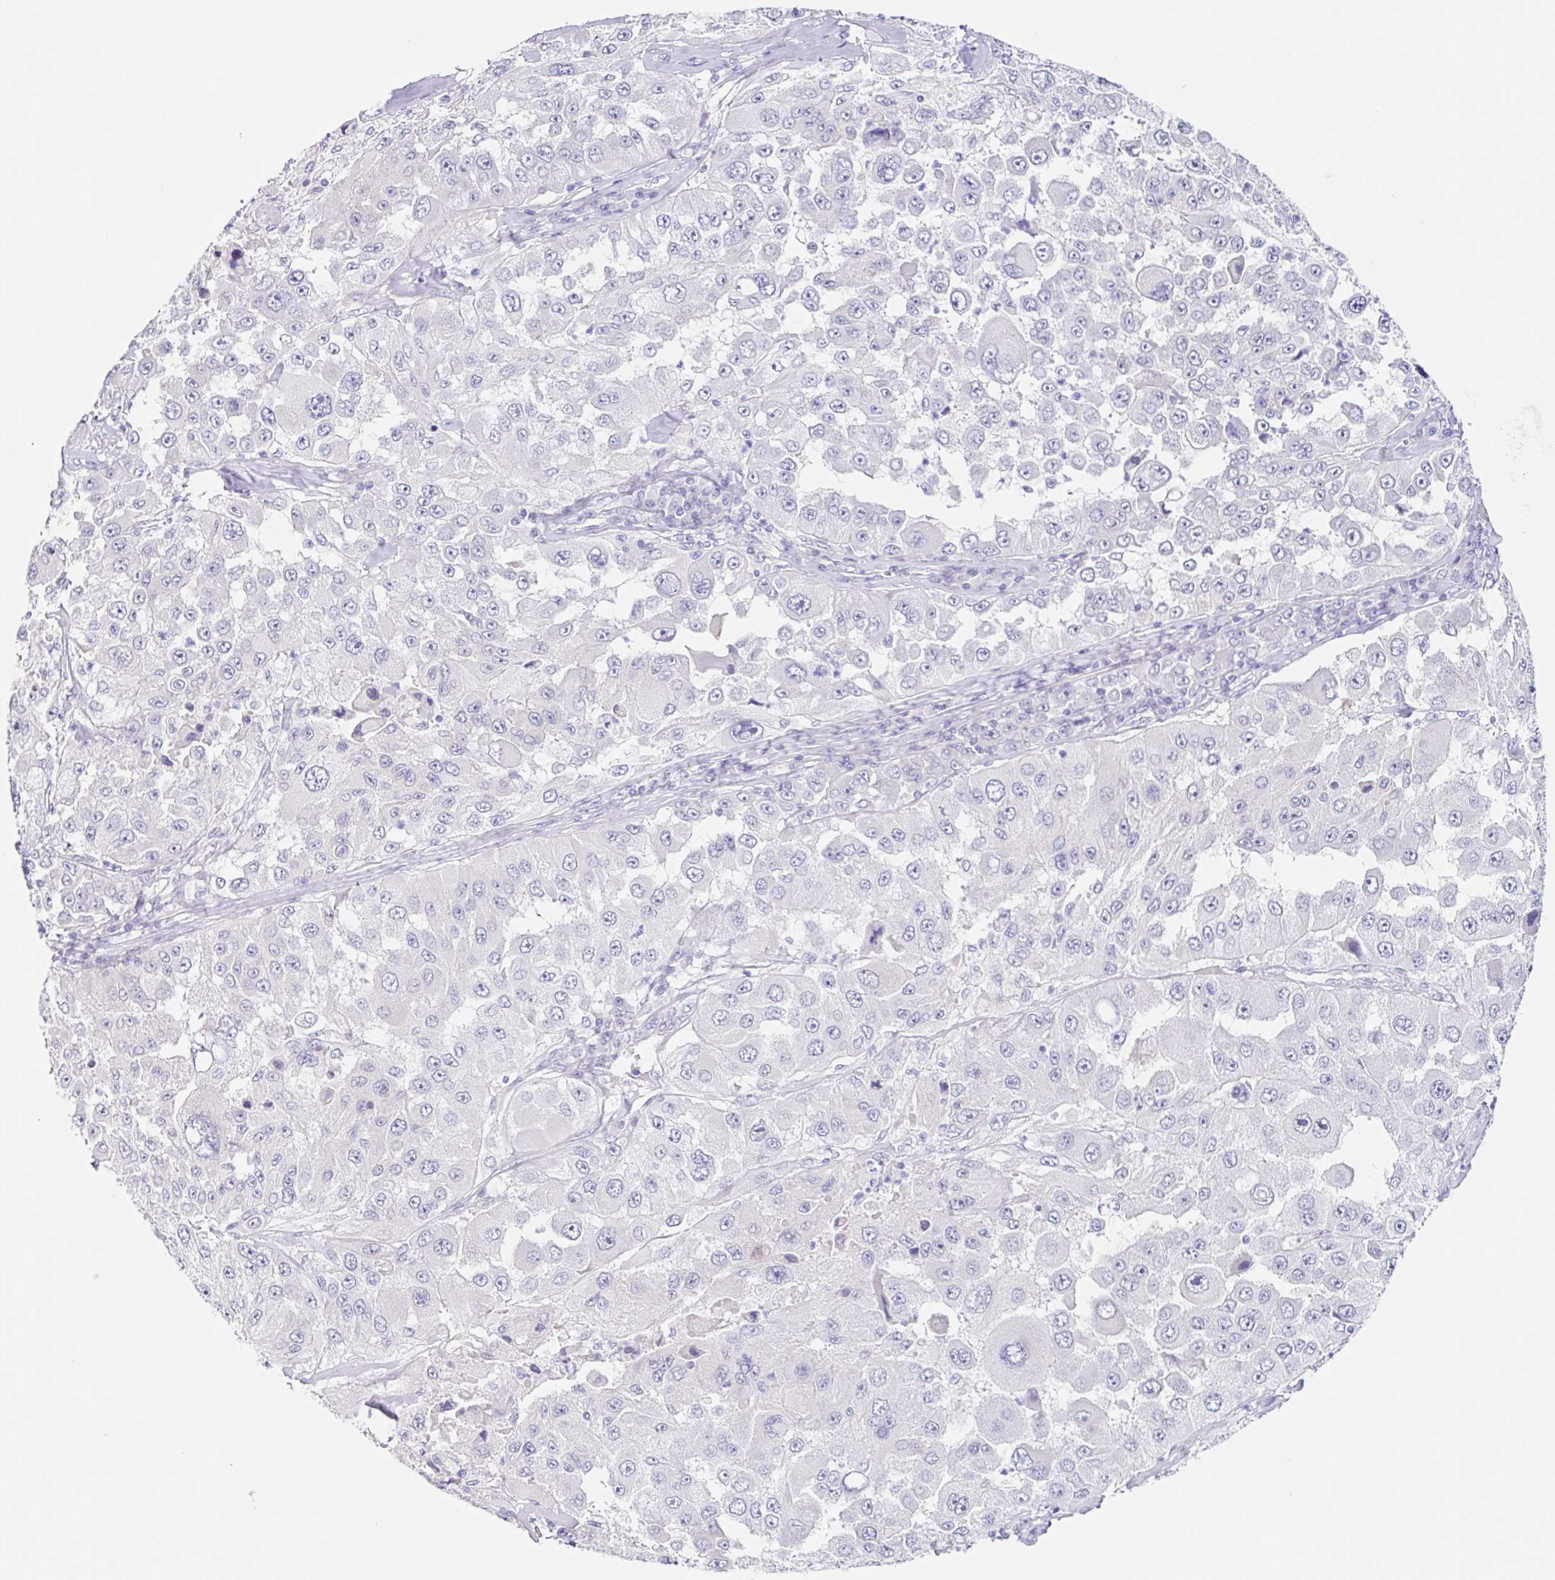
{"staining": {"intensity": "negative", "quantity": "none", "location": "none"}, "tissue": "melanoma", "cell_type": "Tumor cells", "image_type": "cancer", "snomed": [{"axis": "morphology", "description": "Malignant melanoma, Metastatic site"}, {"axis": "topography", "description": "Lymph node"}], "caption": "IHC image of neoplastic tissue: human malignant melanoma (metastatic site) stained with DAB shows no significant protein expression in tumor cells.", "gene": "DCAF17", "patient": {"sex": "male", "age": 62}}